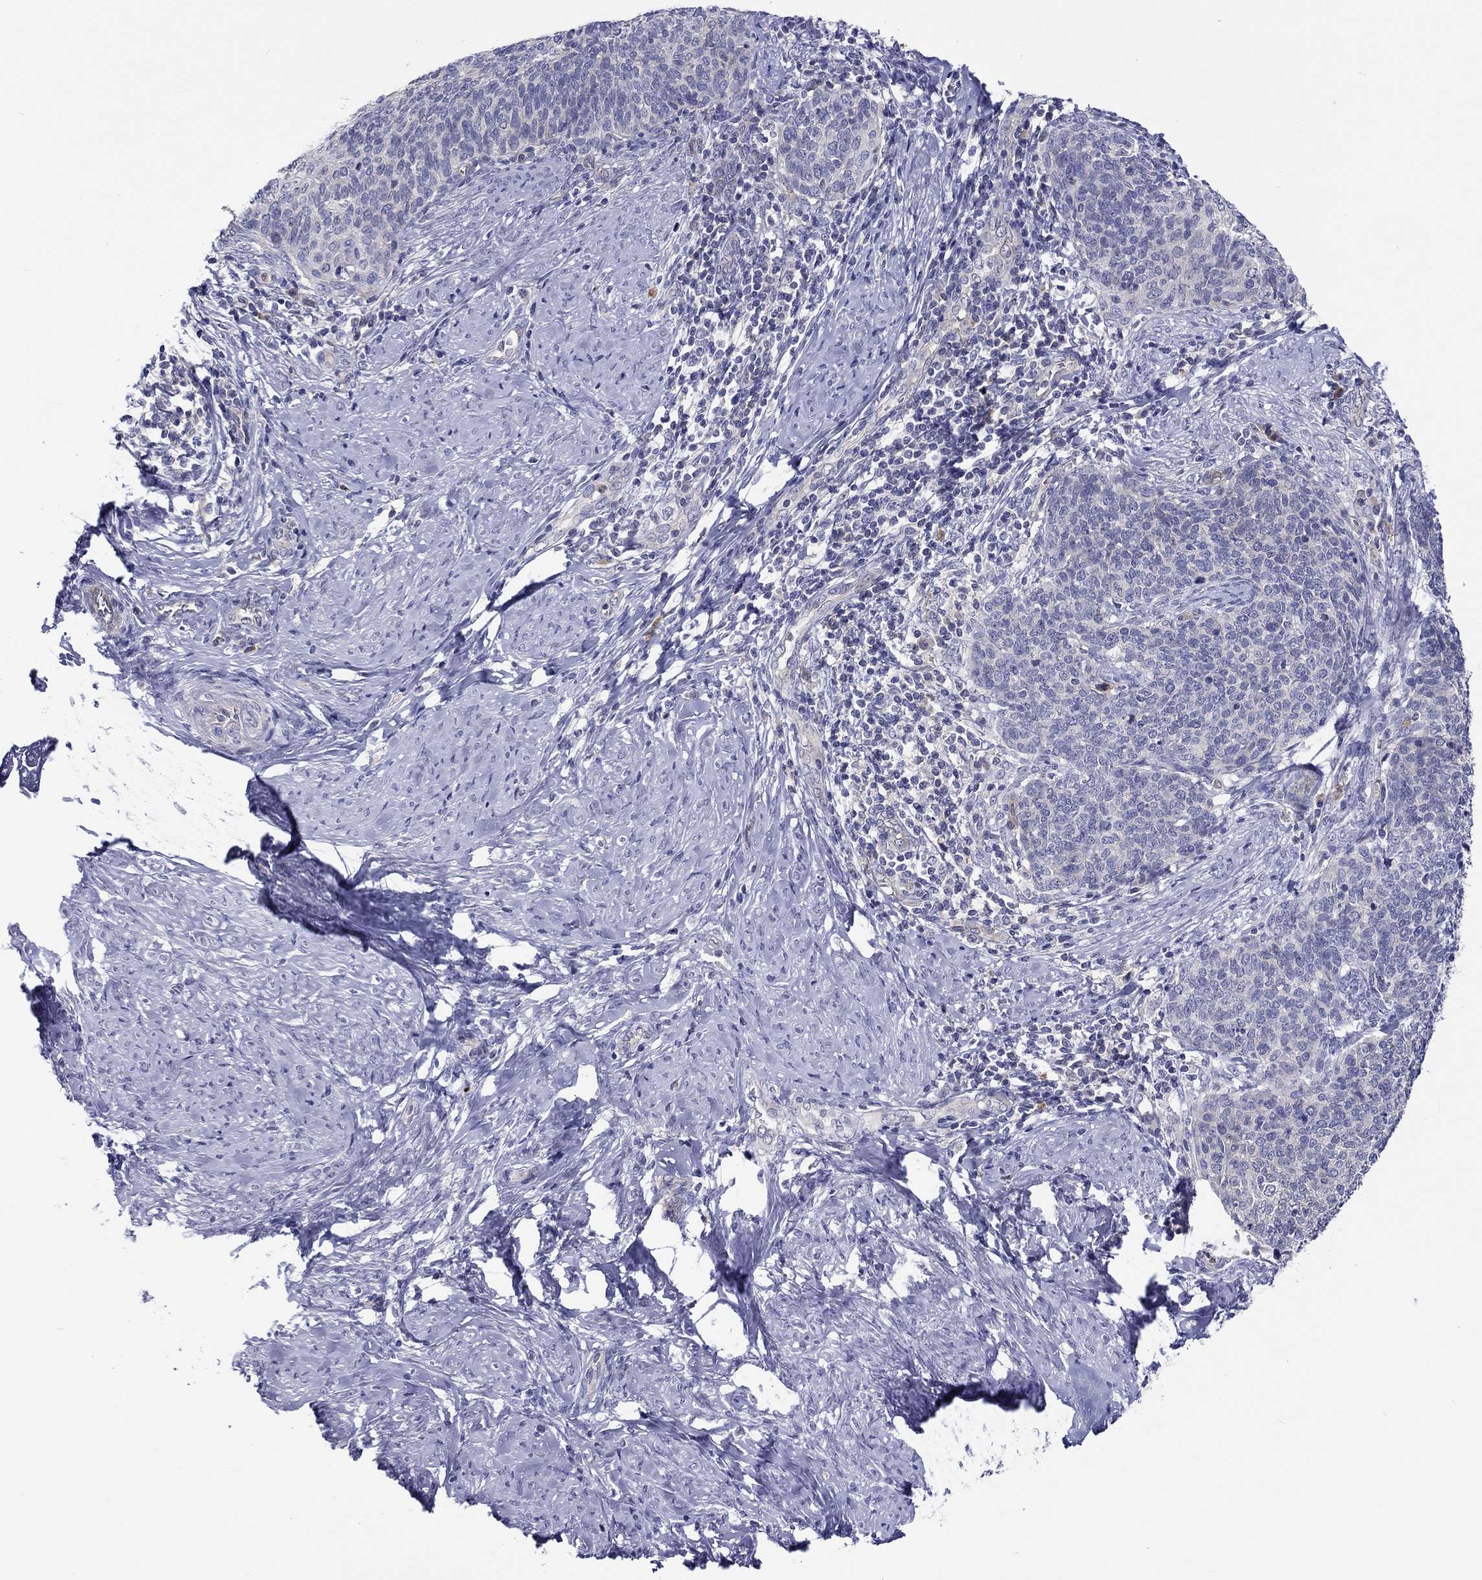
{"staining": {"intensity": "negative", "quantity": "none", "location": "none"}, "tissue": "cervical cancer", "cell_type": "Tumor cells", "image_type": "cancer", "snomed": [{"axis": "morphology", "description": "Normal tissue, NOS"}, {"axis": "morphology", "description": "Squamous cell carcinoma, NOS"}, {"axis": "topography", "description": "Cervix"}], "caption": "Protein analysis of cervical cancer (squamous cell carcinoma) exhibits no significant staining in tumor cells.", "gene": "ABCG4", "patient": {"sex": "female", "age": 39}}